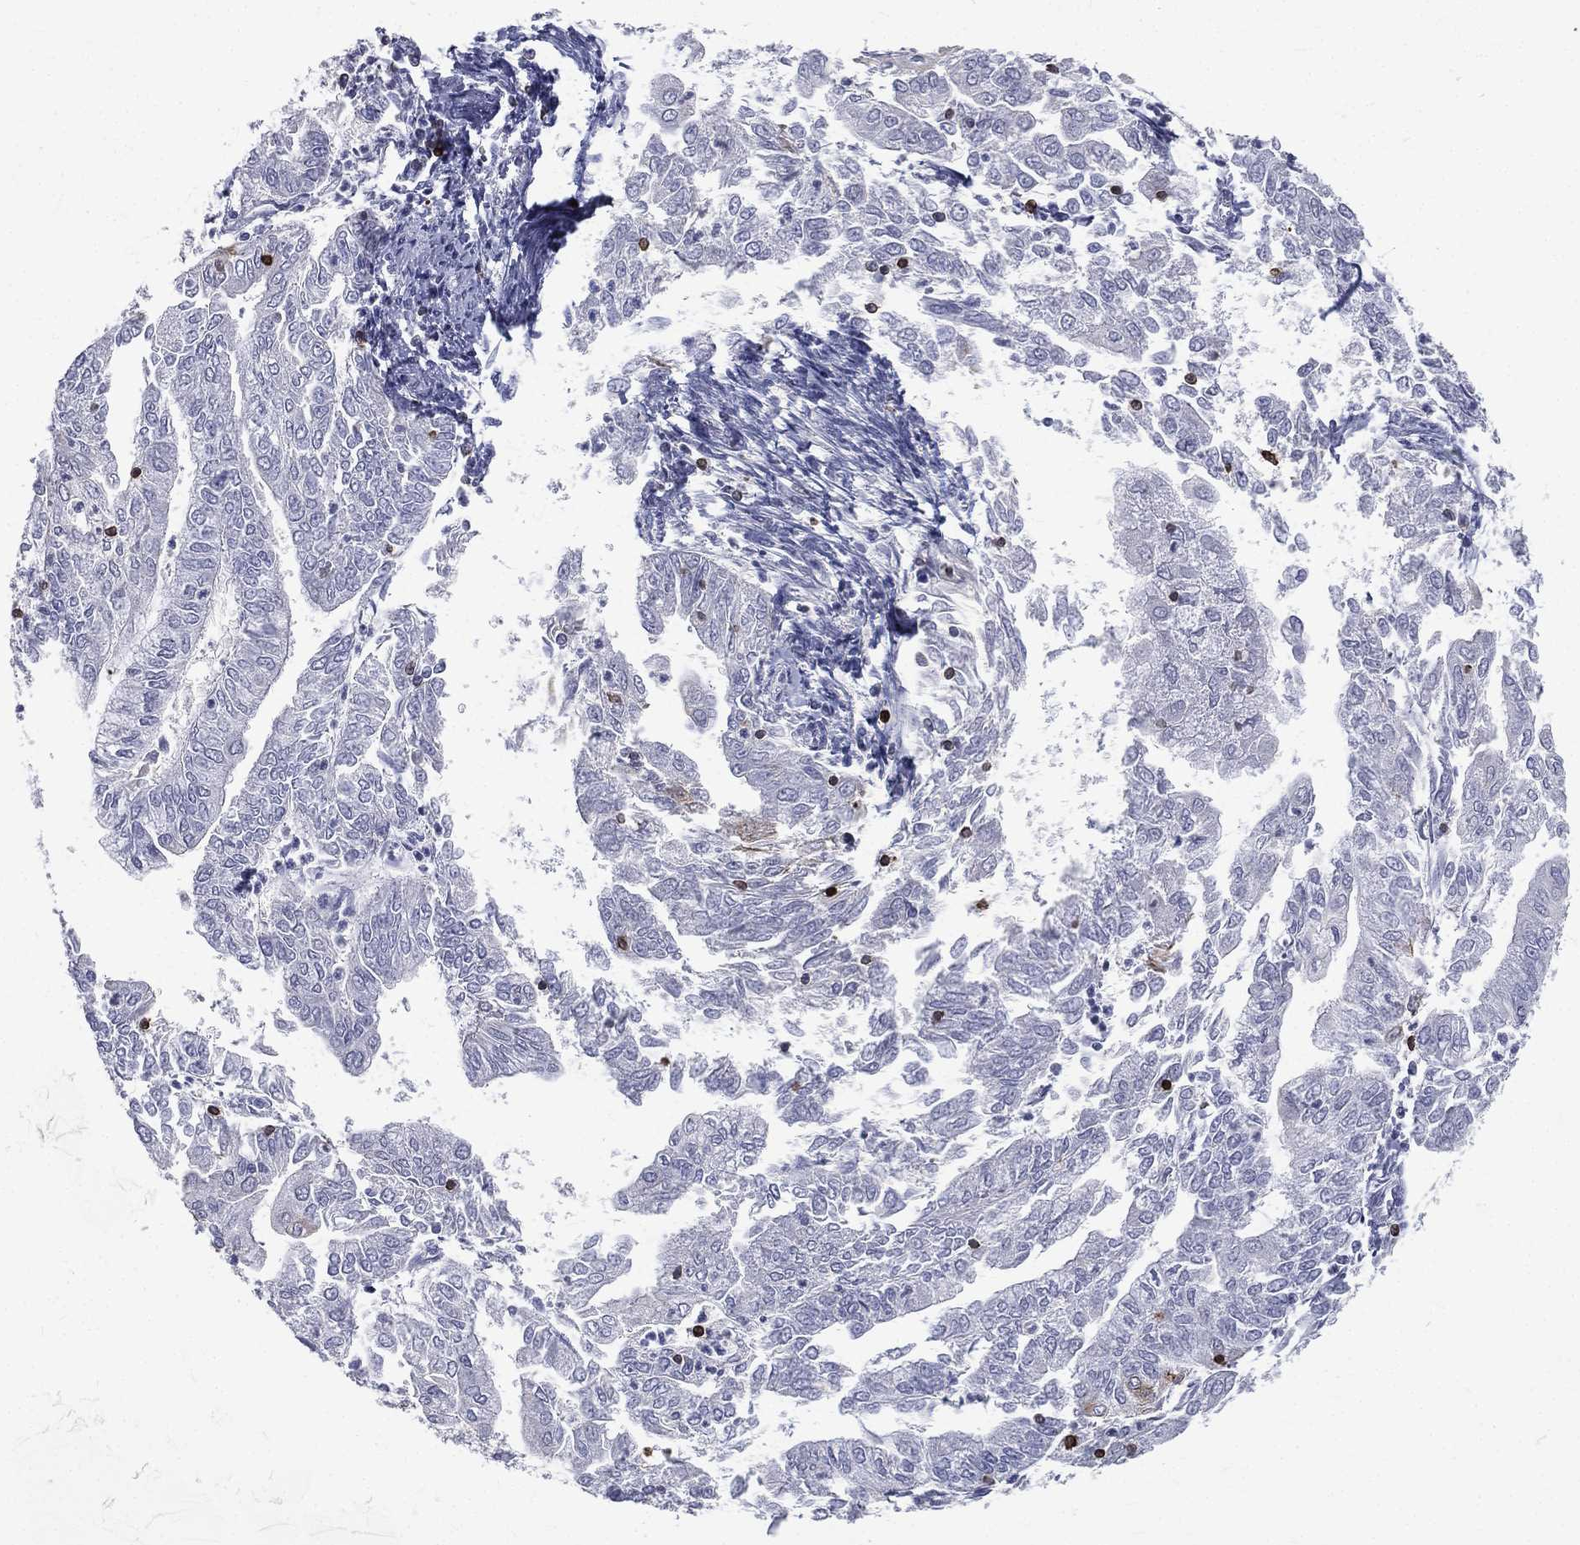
{"staining": {"intensity": "negative", "quantity": "none", "location": "none"}, "tissue": "endometrial cancer", "cell_type": "Tumor cells", "image_type": "cancer", "snomed": [{"axis": "morphology", "description": "Adenocarcinoma, NOS"}, {"axis": "topography", "description": "Endometrium"}], "caption": "Tumor cells show no significant staining in endometrial cancer.", "gene": "CTSW", "patient": {"sex": "female", "age": 56}}